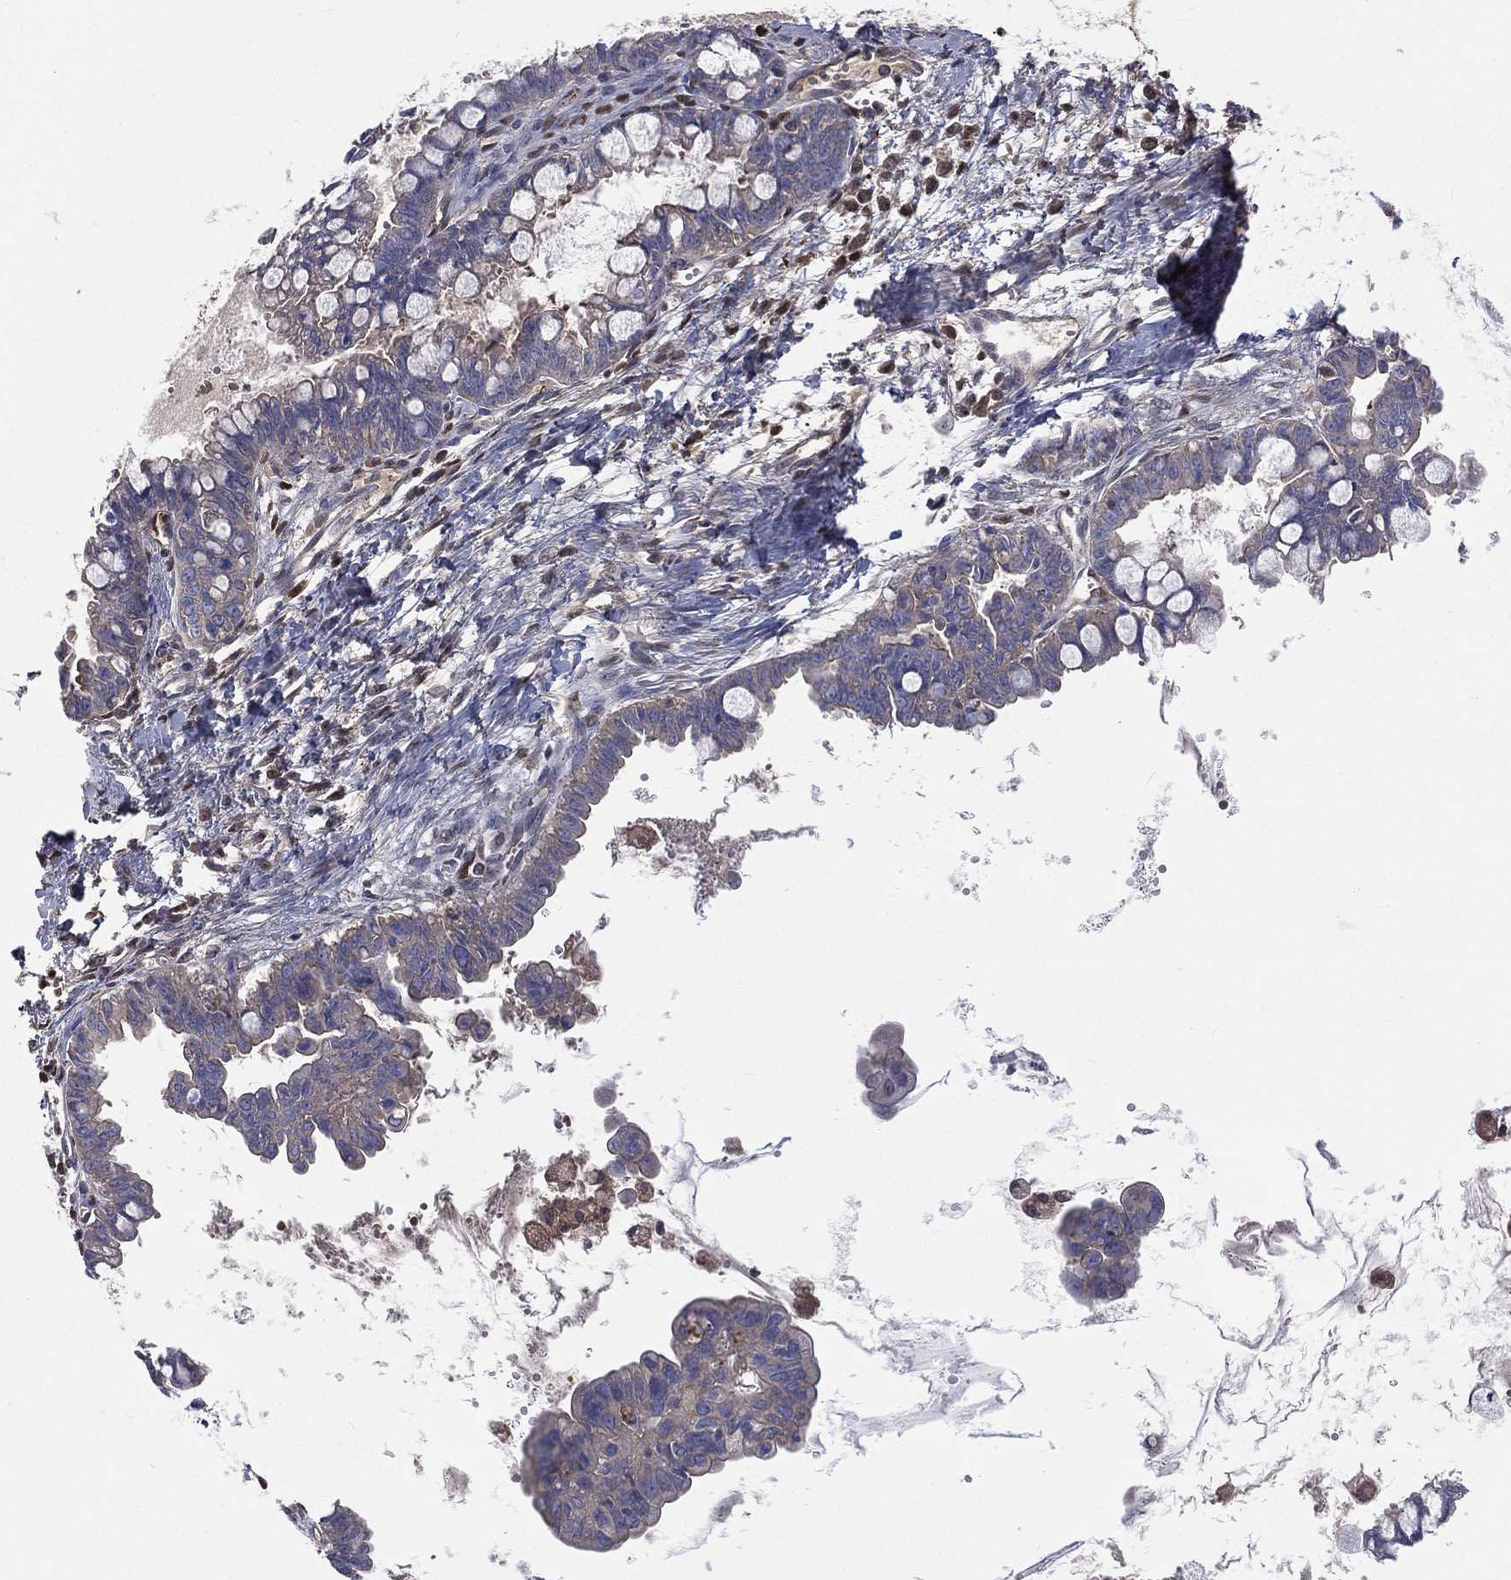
{"staining": {"intensity": "negative", "quantity": "none", "location": "none"}, "tissue": "ovarian cancer", "cell_type": "Tumor cells", "image_type": "cancer", "snomed": [{"axis": "morphology", "description": "Cystadenocarcinoma, mucinous, NOS"}, {"axis": "topography", "description": "Ovary"}], "caption": "A photomicrograph of human mucinous cystadenocarcinoma (ovarian) is negative for staining in tumor cells. The staining was performed using DAB (3,3'-diaminobenzidine) to visualize the protein expression in brown, while the nuclei were stained in blue with hematoxylin (Magnification: 20x).", "gene": "TBC1D2", "patient": {"sex": "female", "age": 63}}